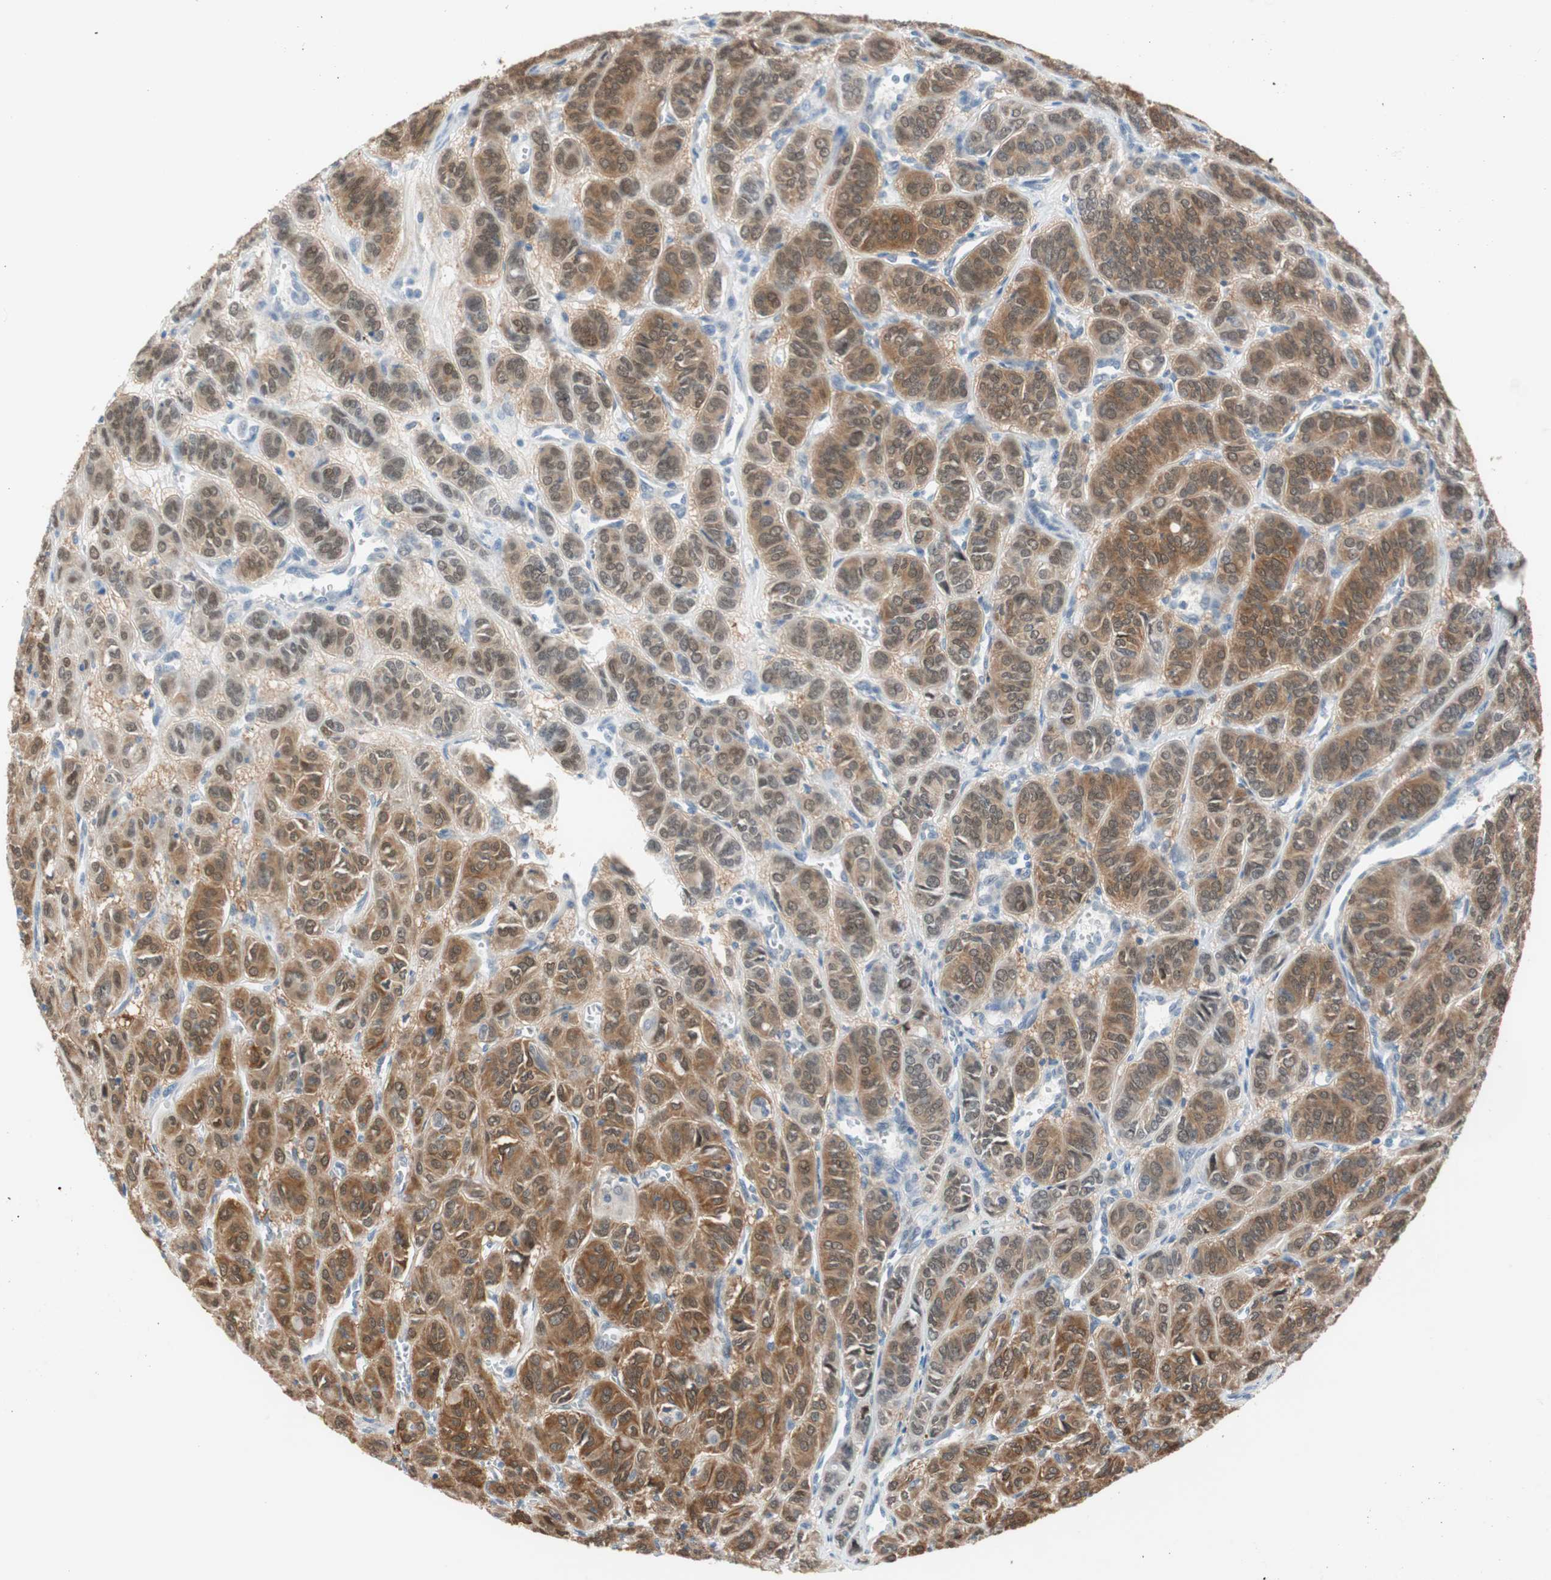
{"staining": {"intensity": "strong", "quantity": ">75%", "location": "cytoplasmic/membranous"}, "tissue": "thyroid cancer", "cell_type": "Tumor cells", "image_type": "cancer", "snomed": [{"axis": "morphology", "description": "Follicular adenoma carcinoma, NOS"}, {"axis": "topography", "description": "Thyroid gland"}], "caption": "IHC staining of thyroid cancer, which exhibits high levels of strong cytoplasmic/membranous expression in approximately >75% of tumor cells indicating strong cytoplasmic/membranous protein expression. The staining was performed using DAB (brown) for protein detection and nuclei were counterstained in hematoxylin (blue).", "gene": "GRHL1", "patient": {"sex": "female", "age": 71}}